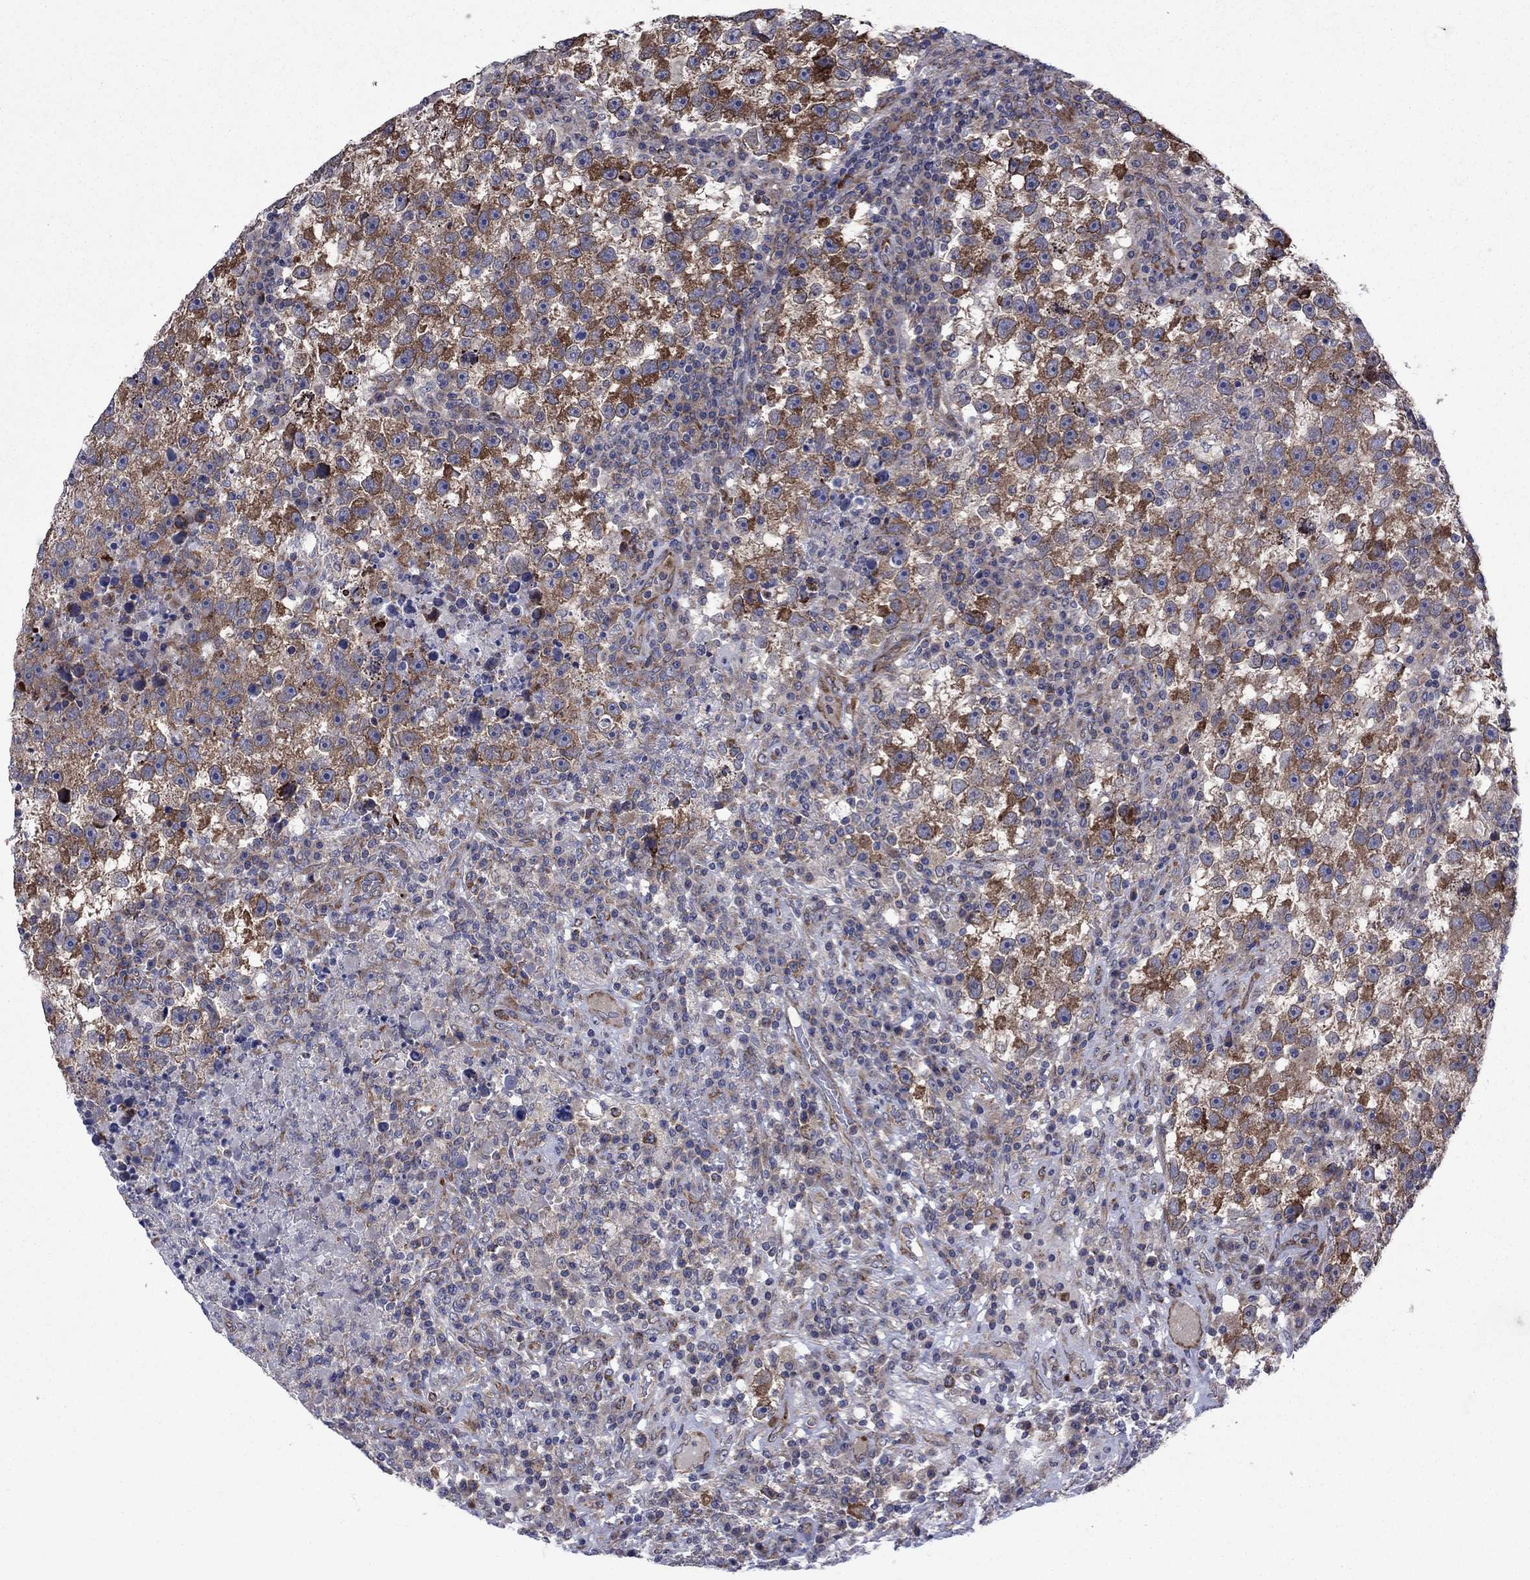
{"staining": {"intensity": "strong", "quantity": ">75%", "location": "cytoplasmic/membranous"}, "tissue": "testis cancer", "cell_type": "Tumor cells", "image_type": "cancer", "snomed": [{"axis": "morphology", "description": "Seminoma, NOS"}, {"axis": "topography", "description": "Testis"}], "caption": "Immunohistochemistry (IHC) of human seminoma (testis) reveals high levels of strong cytoplasmic/membranous positivity in approximately >75% of tumor cells. Immunohistochemistry stains the protein of interest in brown and the nuclei are stained blue.", "gene": "GPR155", "patient": {"sex": "male", "age": 47}}